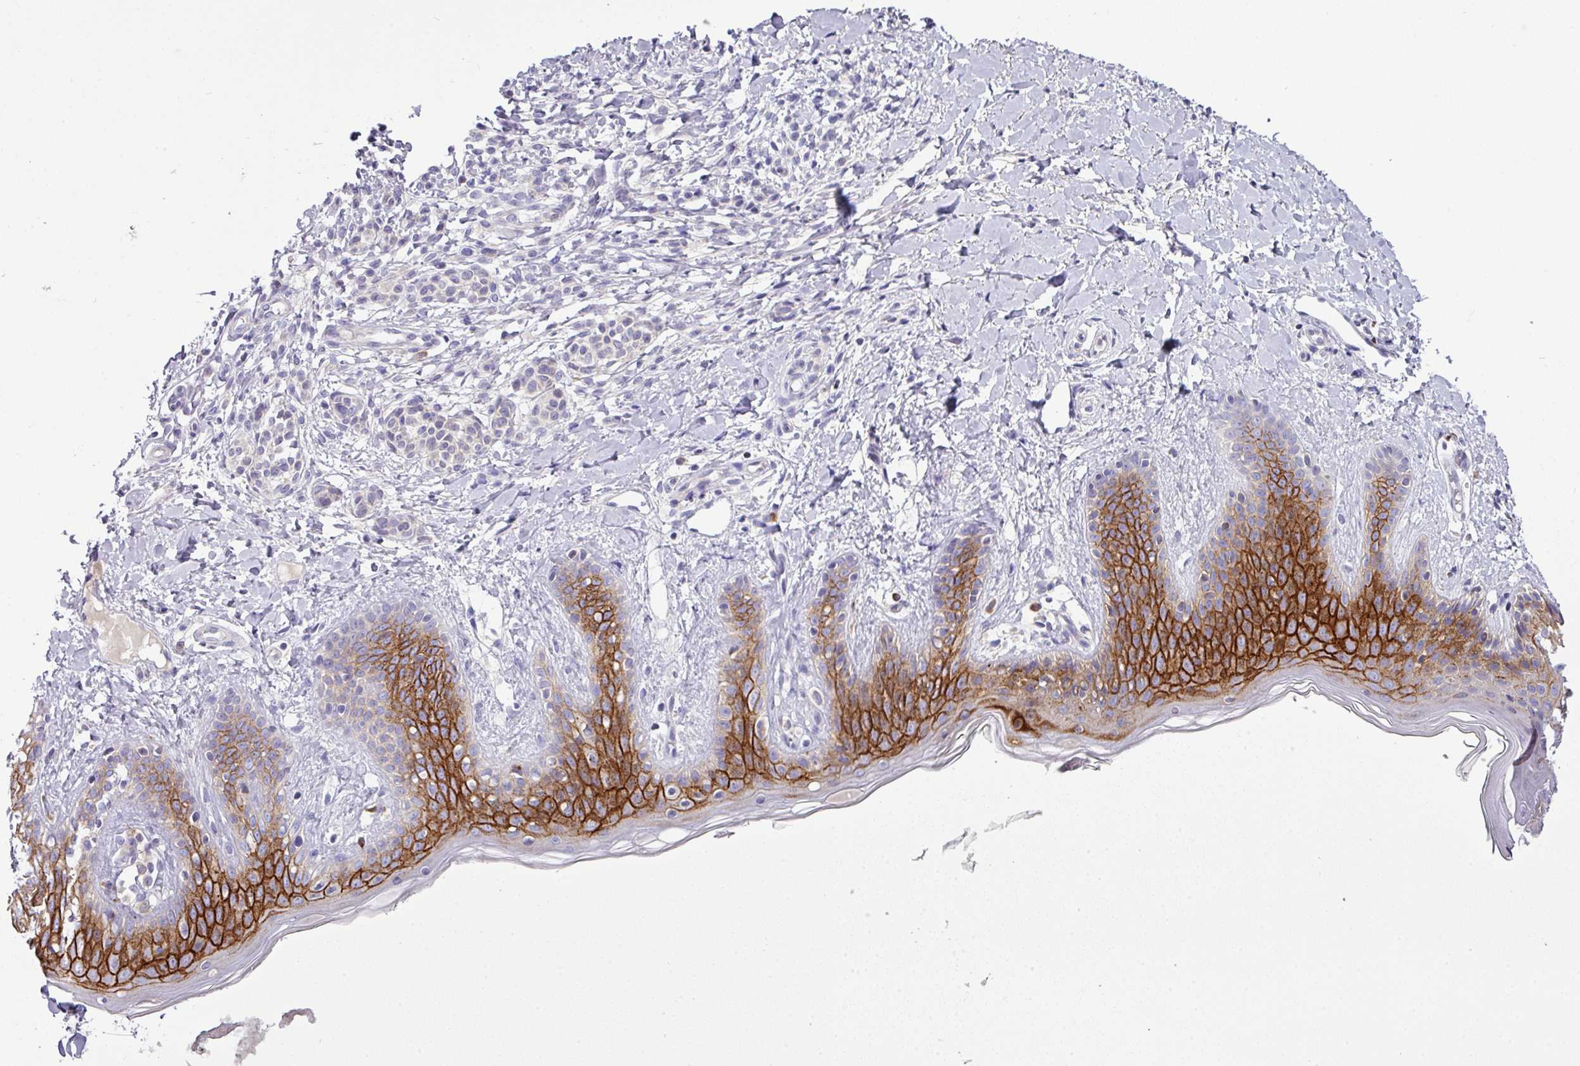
{"staining": {"intensity": "negative", "quantity": "none", "location": "none"}, "tissue": "skin", "cell_type": "Fibroblasts", "image_type": "normal", "snomed": [{"axis": "morphology", "description": "Normal tissue, NOS"}, {"axis": "topography", "description": "Skin"}], "caption": "DAB (3,3'-diaminobenzidine) immunohistochemical staining of benign human skin reveals no significant staining in fibroblasts. The staining was performed using DAB (3,3'-diaminobenzidine) to visualize the protein expression in brown, while the nuclei were stained in blue with hematoxylin (Magnification: 20x).", "gene": "TRAPPC1", "patient": {"sex": "male", "age": 16}}